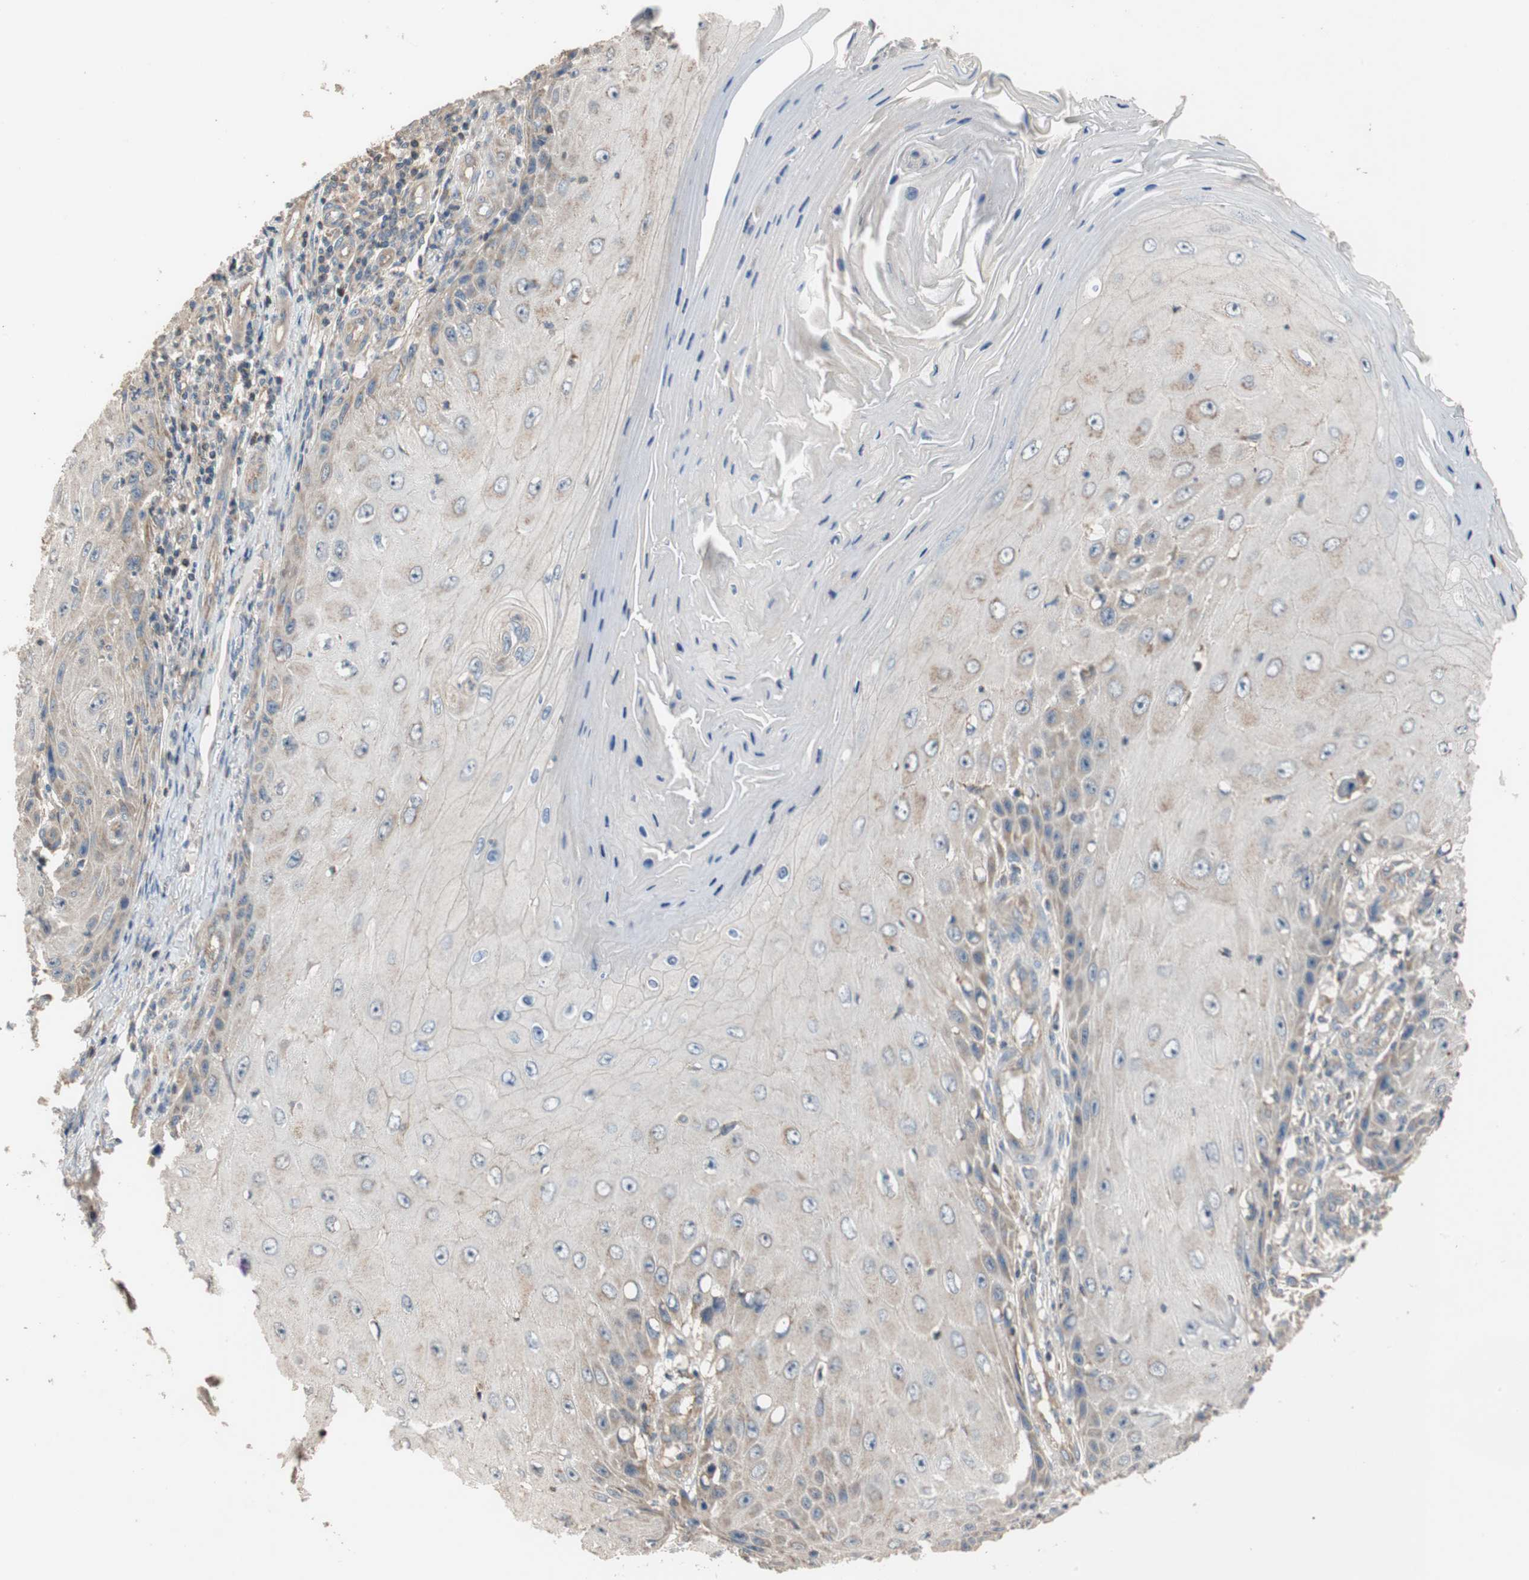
{"staining": {"intensity": "weak", "quantity": ">75%", "location": "cytoplasmic/membranous"}, "tissue": "skin cancer", "cell_type": "Tumor cells", "image_type": "cancer", "snomed": [{"axis": "morphology", "description": "Squamous cell carcinoma, NOS"}, {"axis": "topography", "description": "Skin"}], "caption": "This photomicrograph exhibits squamous cell carcinoma (skin) stained with immunohistochemistry (IHC) to label a protein in brown. The cytoplasmic/membranous of tumor cells show weak positivity for the protein. Nuclei are counter-stained blue.", "gene": "MAP4K2", "patient": {"sex": "female", "age": 73}}